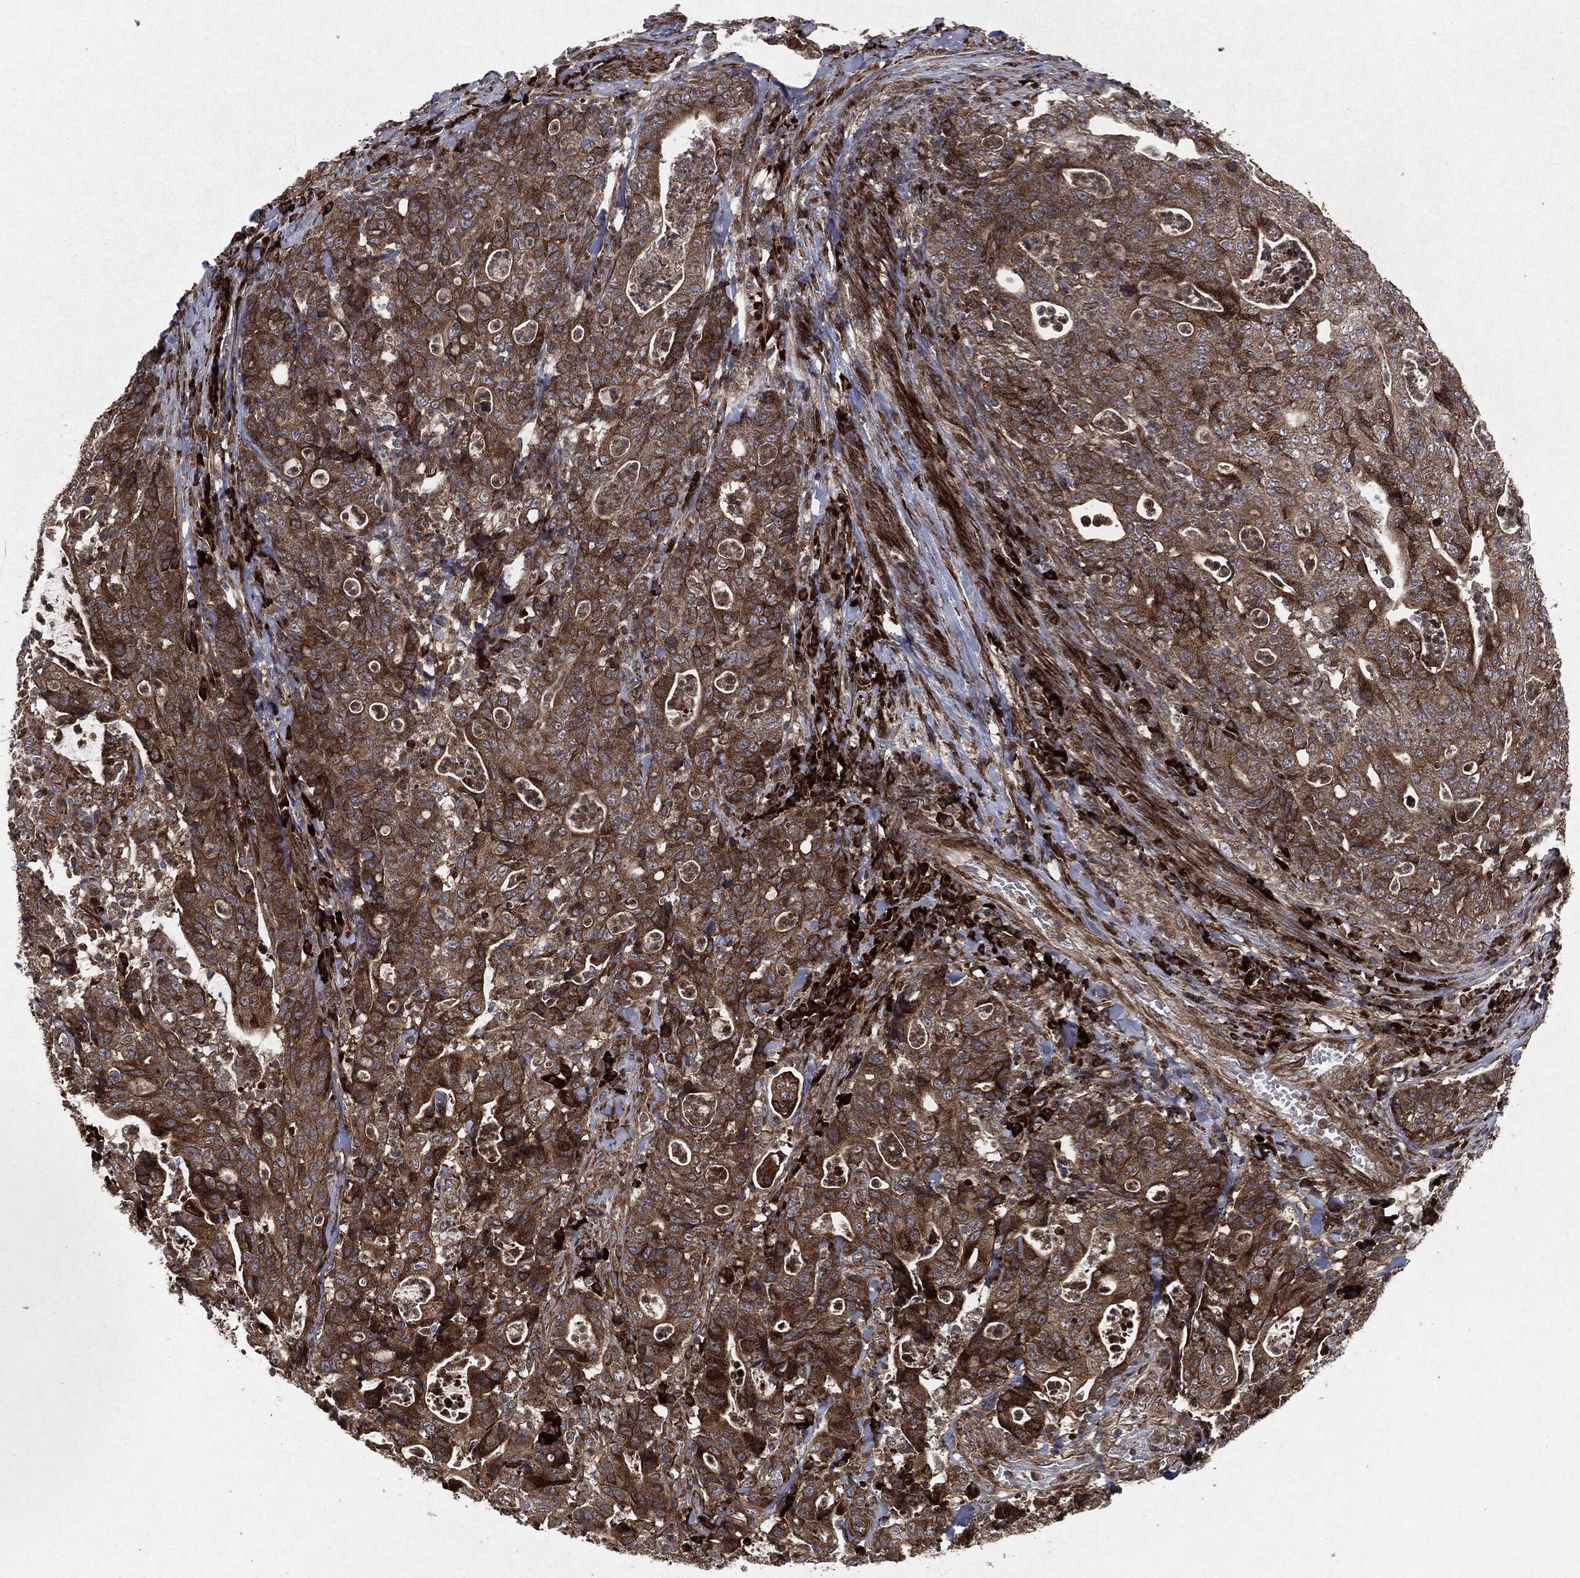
{"staining": {"intensity": "strong", "quantity": "25%-75%", "location": "cytoplasmic/membranous"}, "tissue": "colorectal cancer", "cell_type": "Tumor cells", "image_type": "cancer", "snomed": [{"axis": "morphology", "description": "Adenocarcinoma, NOS"}, {"axis": "topography", "description": "Colon"}], "caption": "A brown stain labels strong cytoplasmic/membranous expression of a protein in human colorectal adenocarcinoma tumor cells.", "gene": "RAF1", "patient": {"sex": "male", "age": 70}}